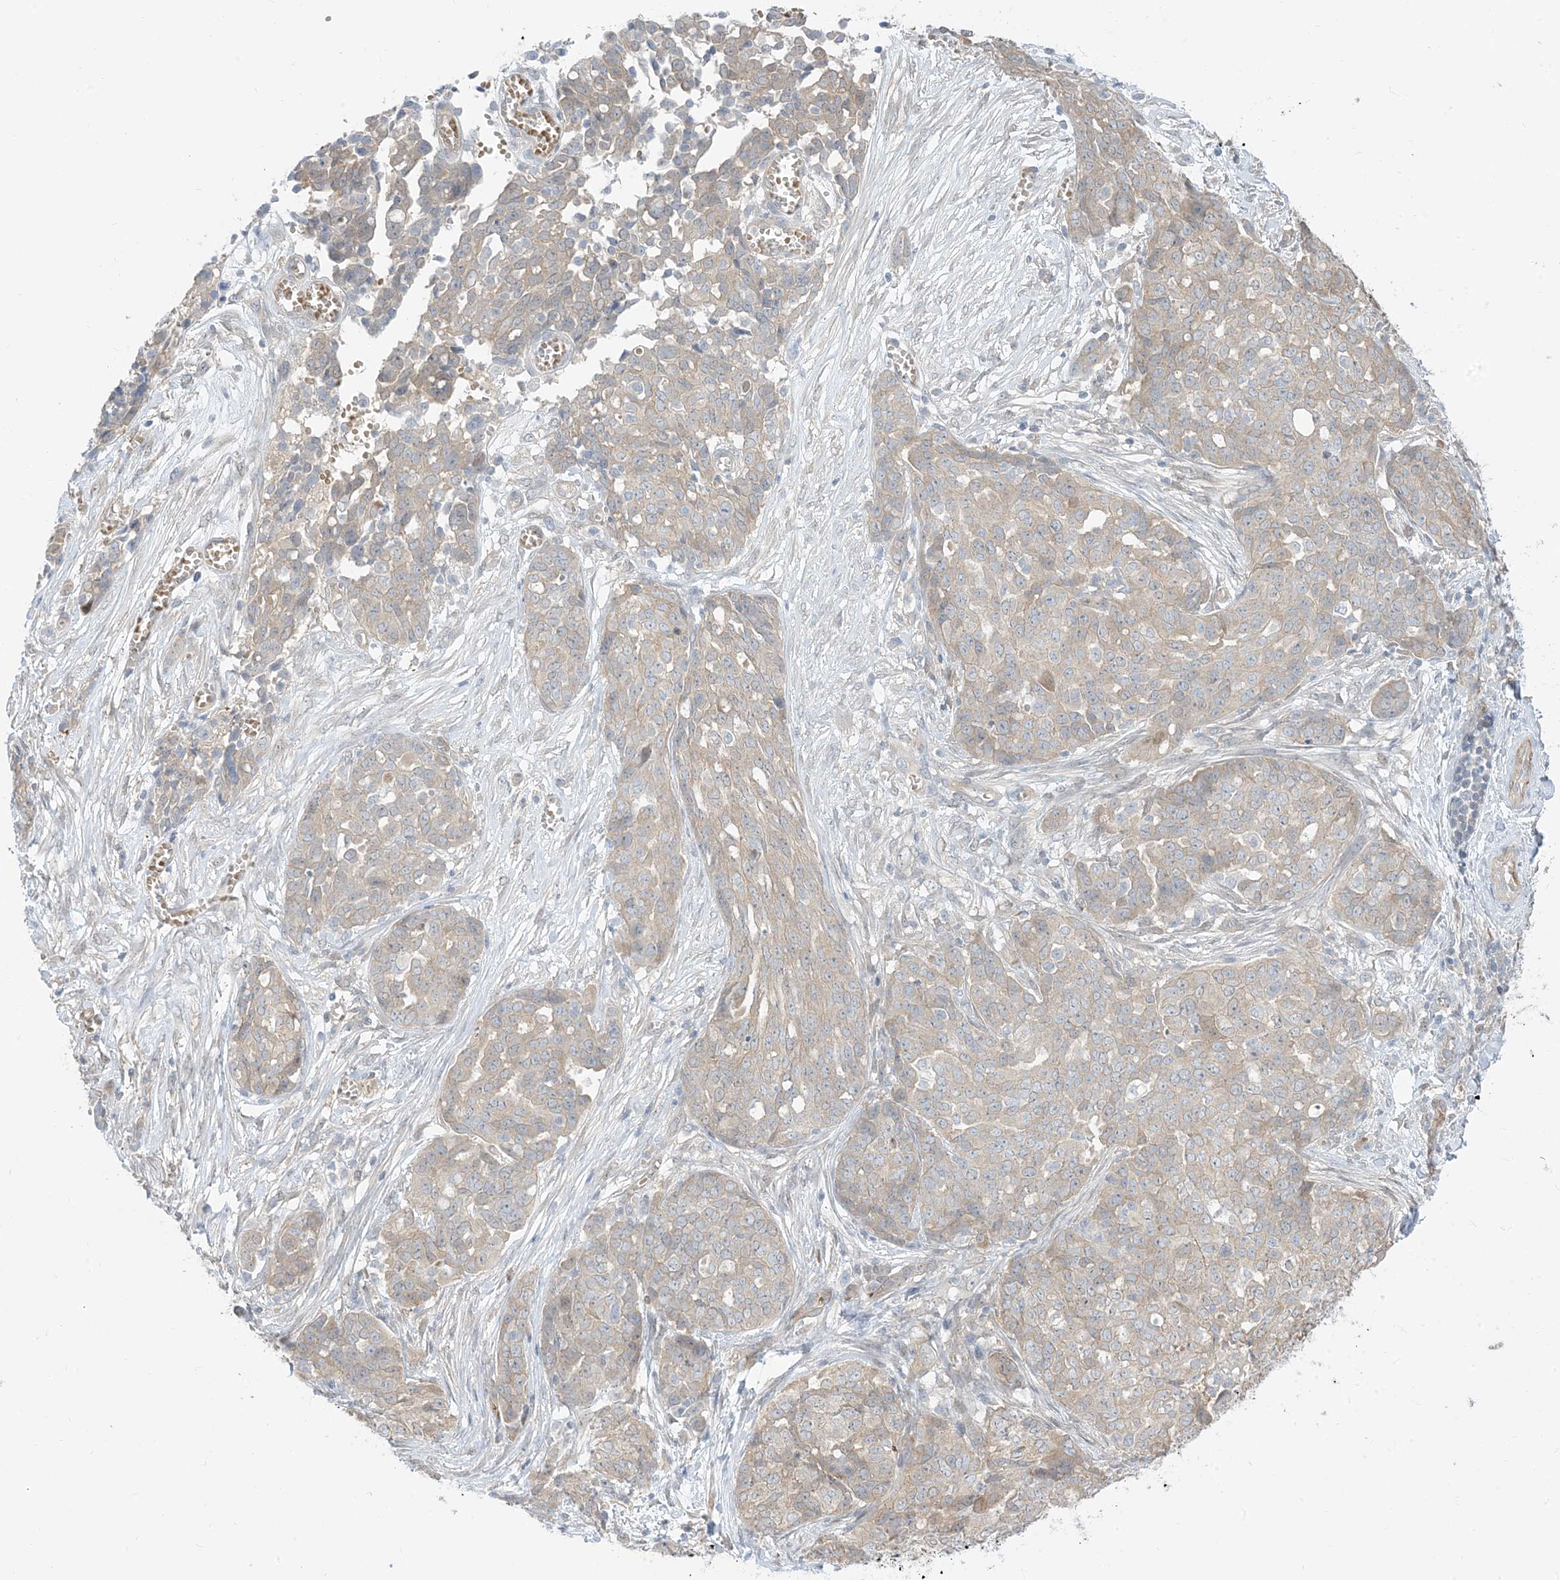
{"staining": {"intensity": "weak", "quantity": "<25%", "location": "cytoplasmic/membranous"}, "tissue": "ovarian cancer", "cell_type": "Tumor cells", "image_type": "cancer", "snomed": [{"axis": "morphology", "description": "Cystadenocarcinoma, serous, NOS"}, {"axis": "topography", "description": "Soft tissue"}, {"axis": "topography", "description": "Ovary"}], "caption": "This micrograph is of ovarian serous cystadenocarcinoma stained with IHC to label a protein in brown with the nuclei are counter-stained blue. There is no staining in tumor cells. Nuclei are stained in blue.", "gene": "RIN1", "patient": {"sex": "female", "age": 57}}